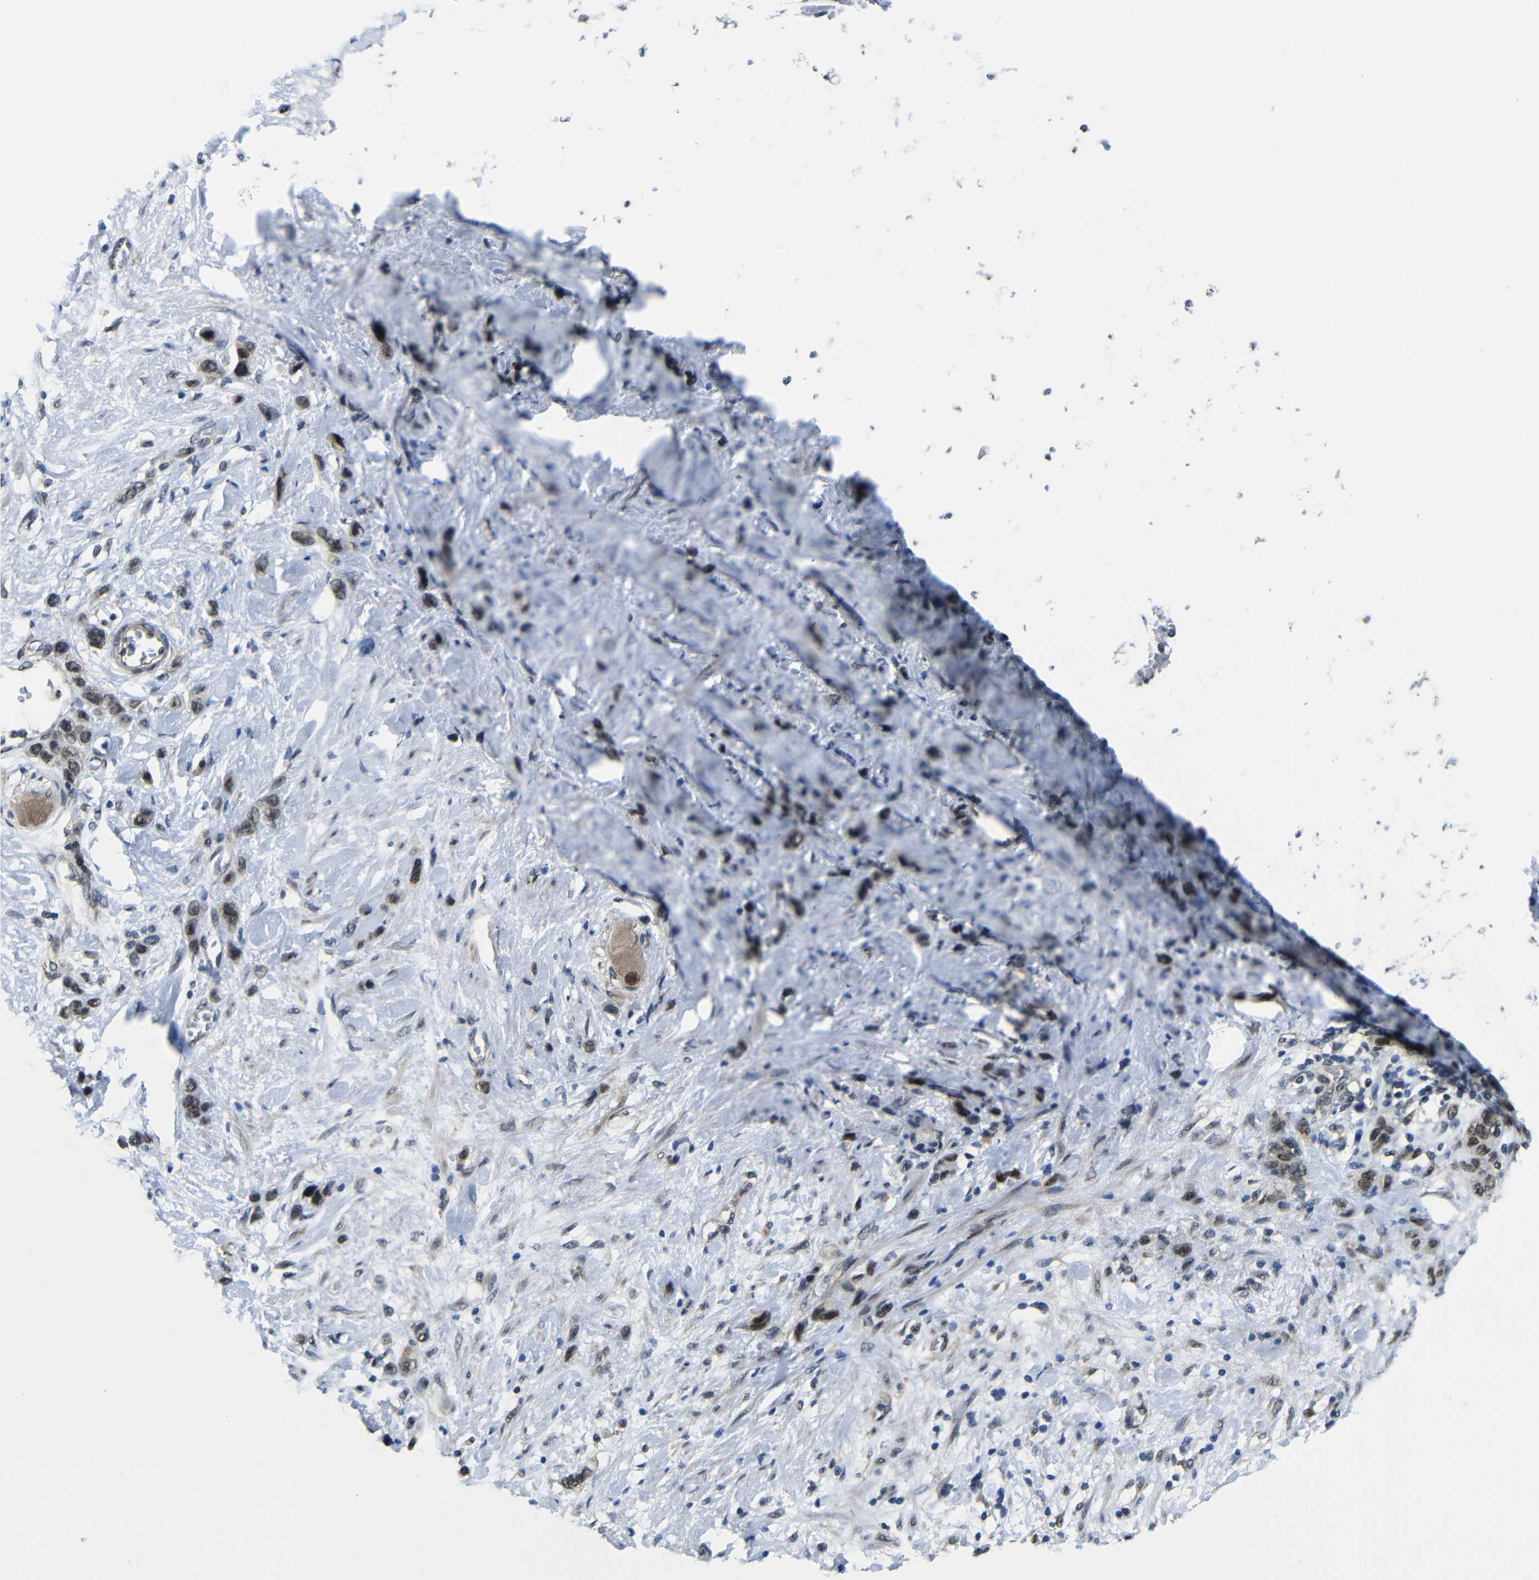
{"staining": {"intensity": "weak", "quantity": ">75%", "location": "cytoplasmic/membranous,nuclear"}, "tissue": "stomach cancer", "cell_type": "Tumor cells", "image_type": "cancer", "snomed": [{"axis": "morphology", "description": "Adenocarcinoma, NOS"}, {"axis": "morphology", "description": "Adenocarcinoma, High grade"}, {"axis": "topography", "description": "Stomach, upper"}, {"axis": "topography", "description": "Stomach, lower"}], "caption": "Adenocarcinoma (stomach) was stained to show a protein in brown. There is low levels of weak cytoplasmic/membranous and nuclear expression in approximately >75% of tumor cells. Nuclei are stained in blue.", "gene": "FAM172A", "patient": {"sex": "female", "age": 65}}